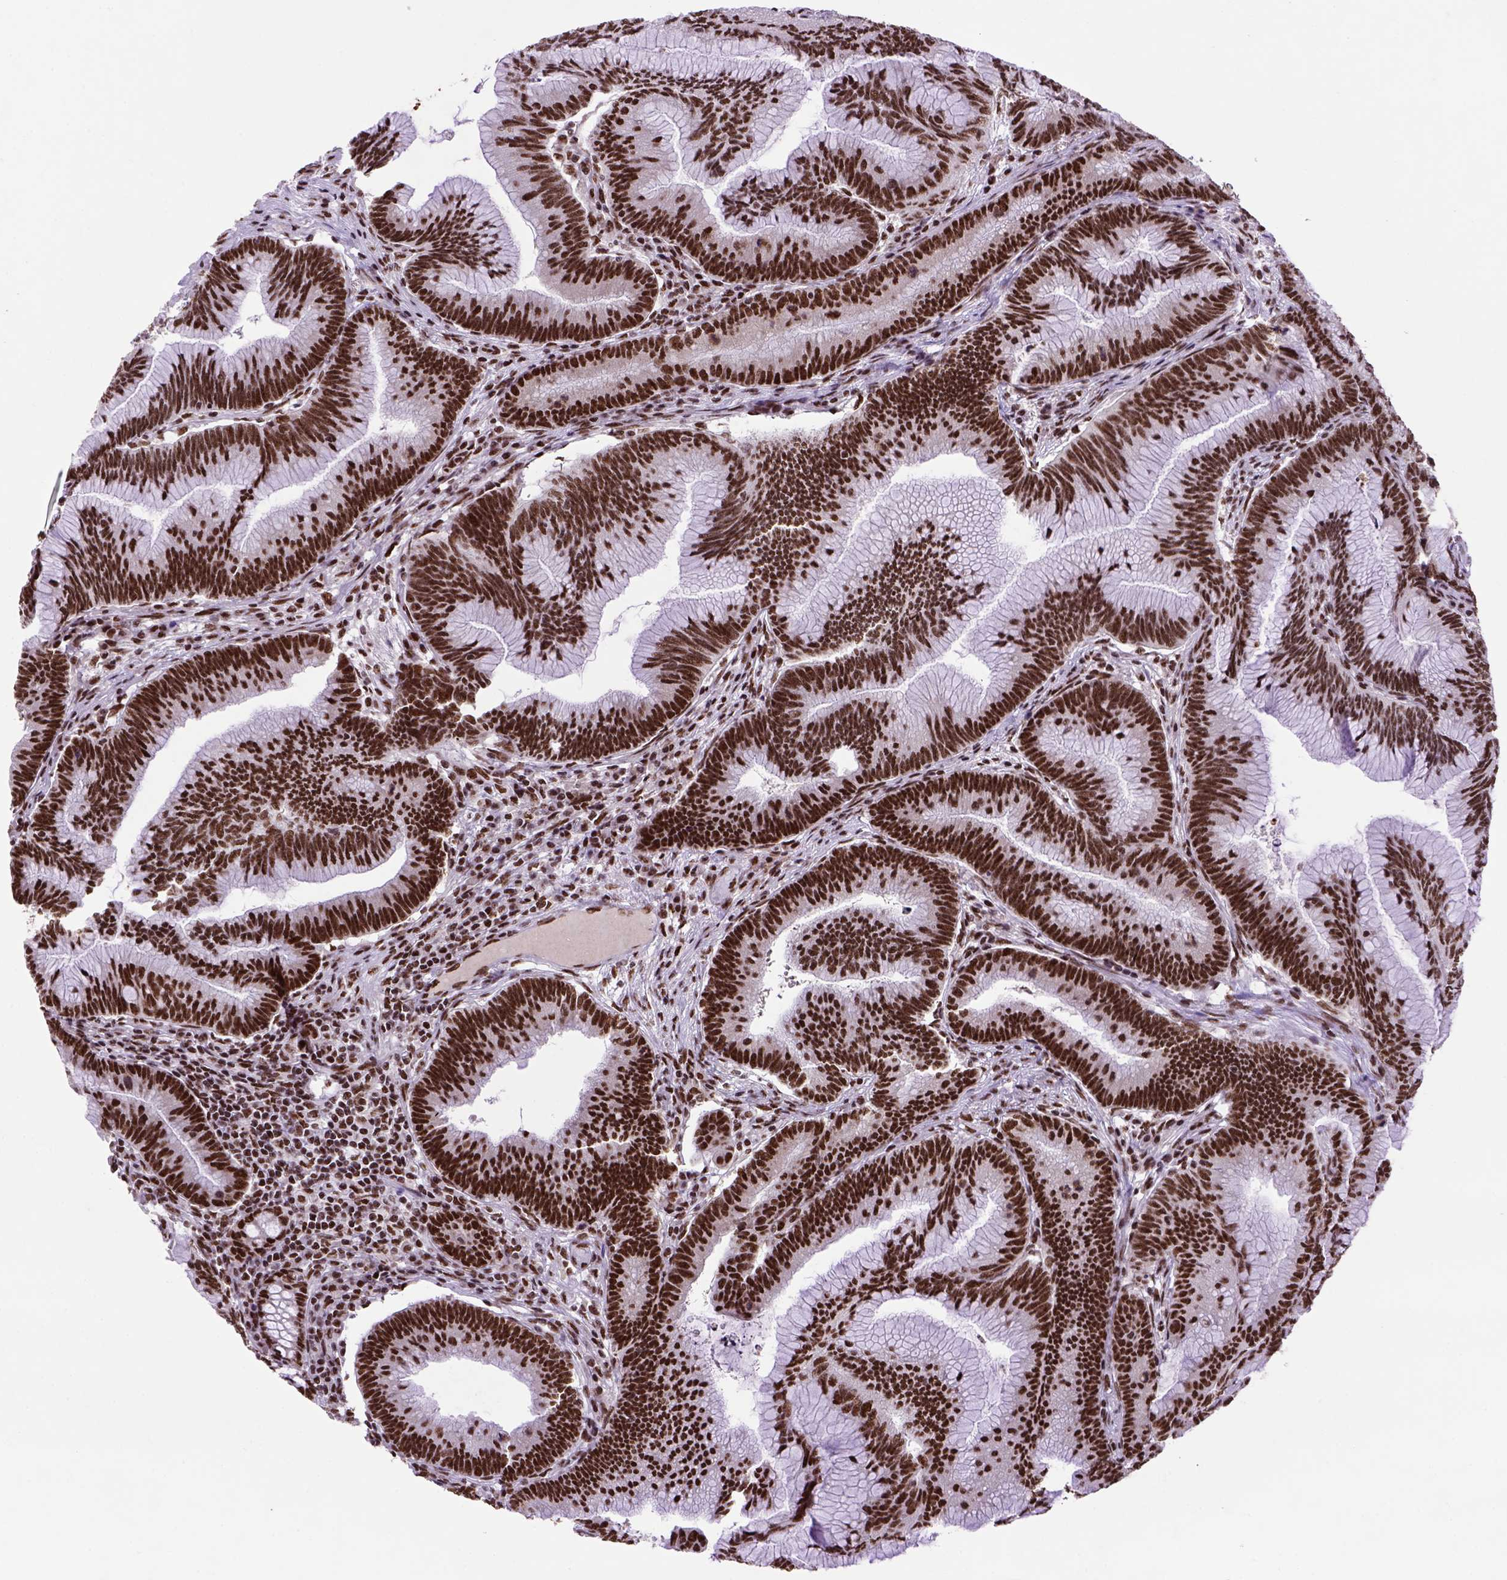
{"staining": {"intensity": "strong", "quantity": ">75%", "location": "nuclear"}, "tissue": "colorectal cancer", "cell_type": "Tumor cells", "image_type": "cancer", "snomed": [{"axis": "morphology", "description": "Adenocarcinoma, NOS"}, {"axis": "topography", "description": "Colon"}], "caption": "Approximately >75% of tumor cells in human colorectal cancer (adenocarcinoma) reveal strong nuclear protein expression as visualized by brown immunohistochemical staining.", "gene": "NSMCE2", "patient": {"sex": "female", "age": 78}}